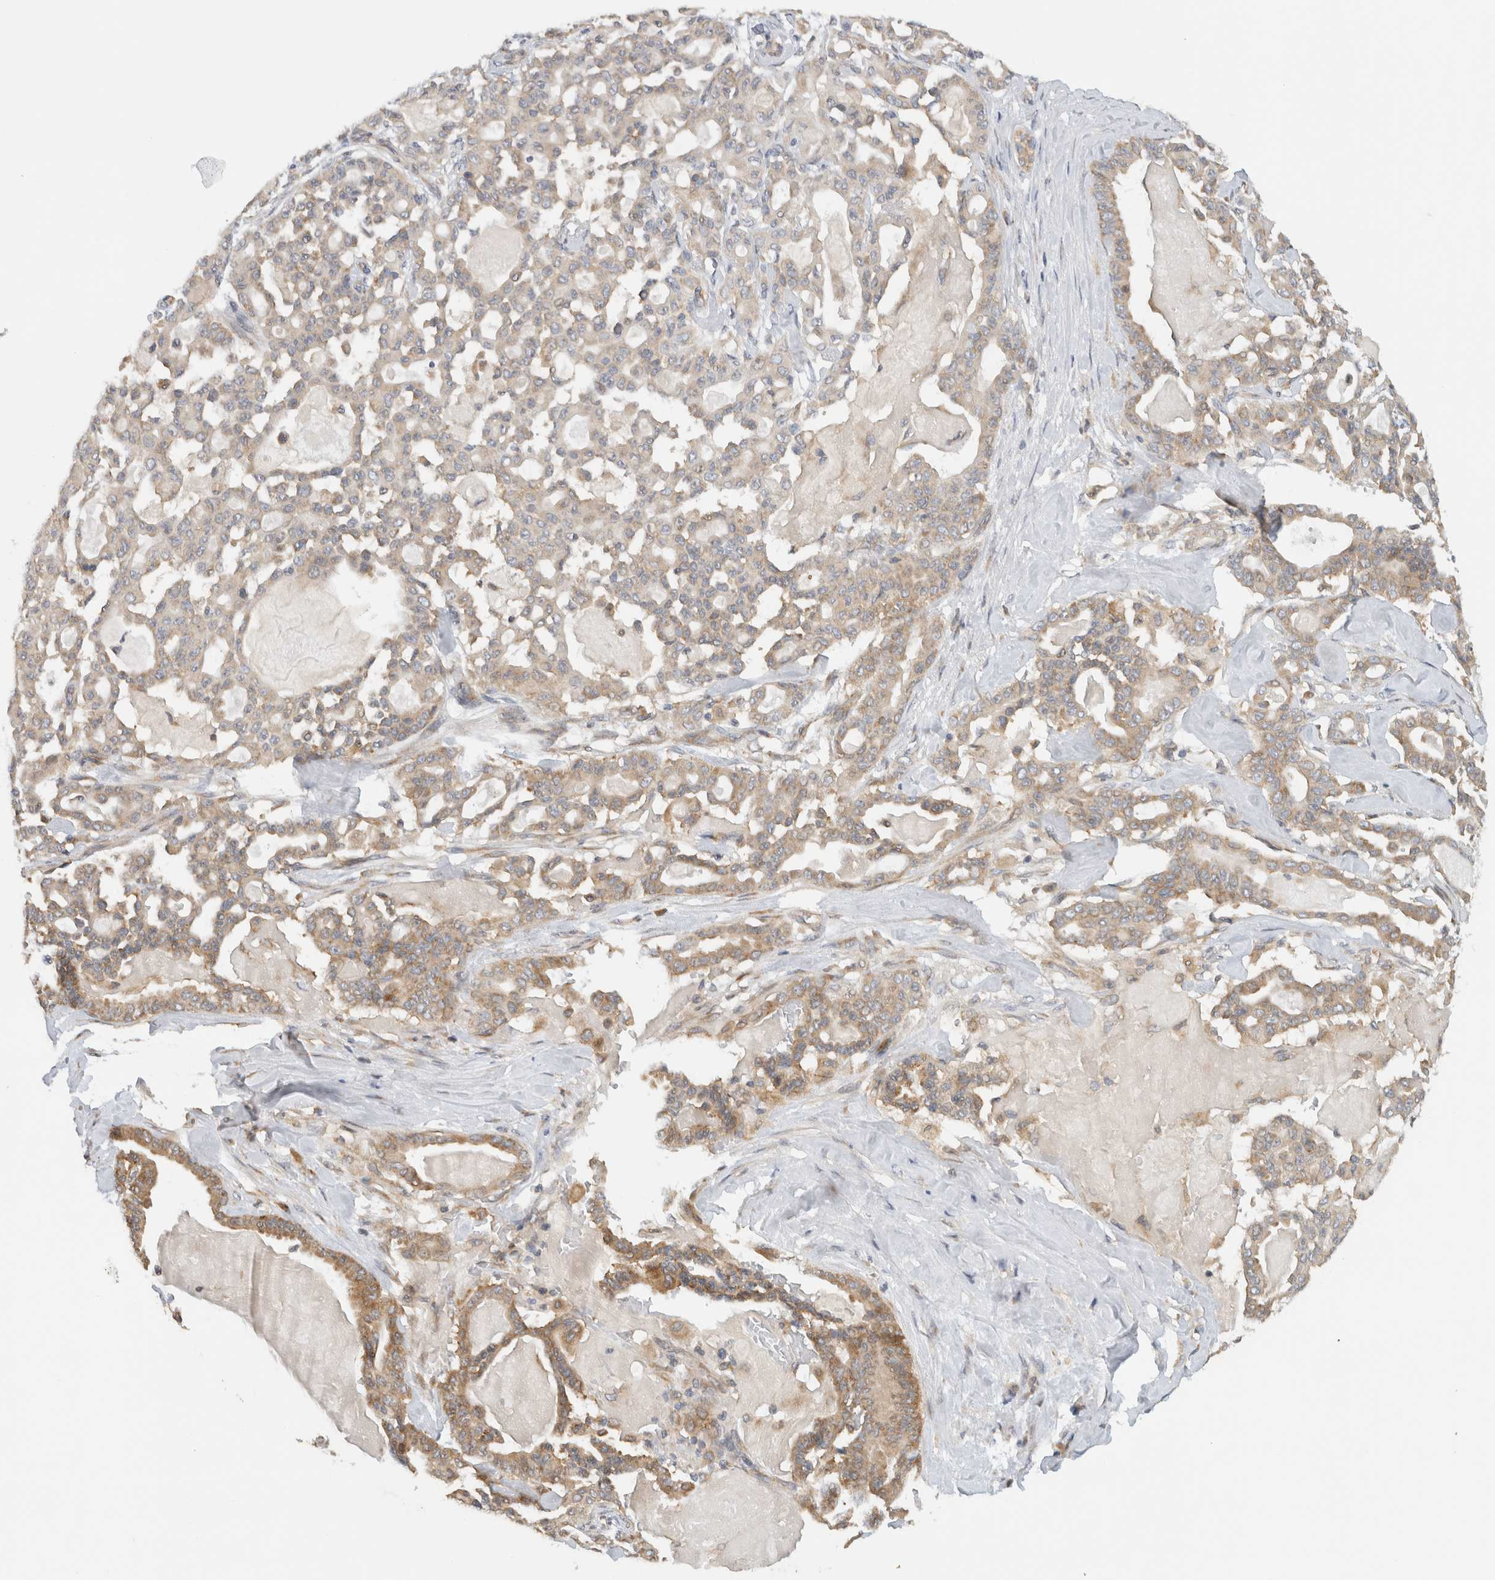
{"staining": {"intensity": "moderate", "quantity": "25%-75%", "location": "cytoplasmic/membranous"}, "tissue": "pancreatic cancer", "cell_type": "Tumor cells", "image_type": "cancer", "snomed": [{"axis": "morphology", "description": "Adenocarcinoma, NOS"}, {"axis": "topography", "description": "Pancreas"}], "caption": "Pancreatic cancer (adenocarcinoma) stained with DAB (3,3'-diaminobenzidine) immunohistochemistry (IHC) displays medium levels of moderate cytoplasmic/membranous staining in approximately 25%-75% of tumor cells.", "gene": "PUM1", "patient": {"sex": "male", "age": 63}}